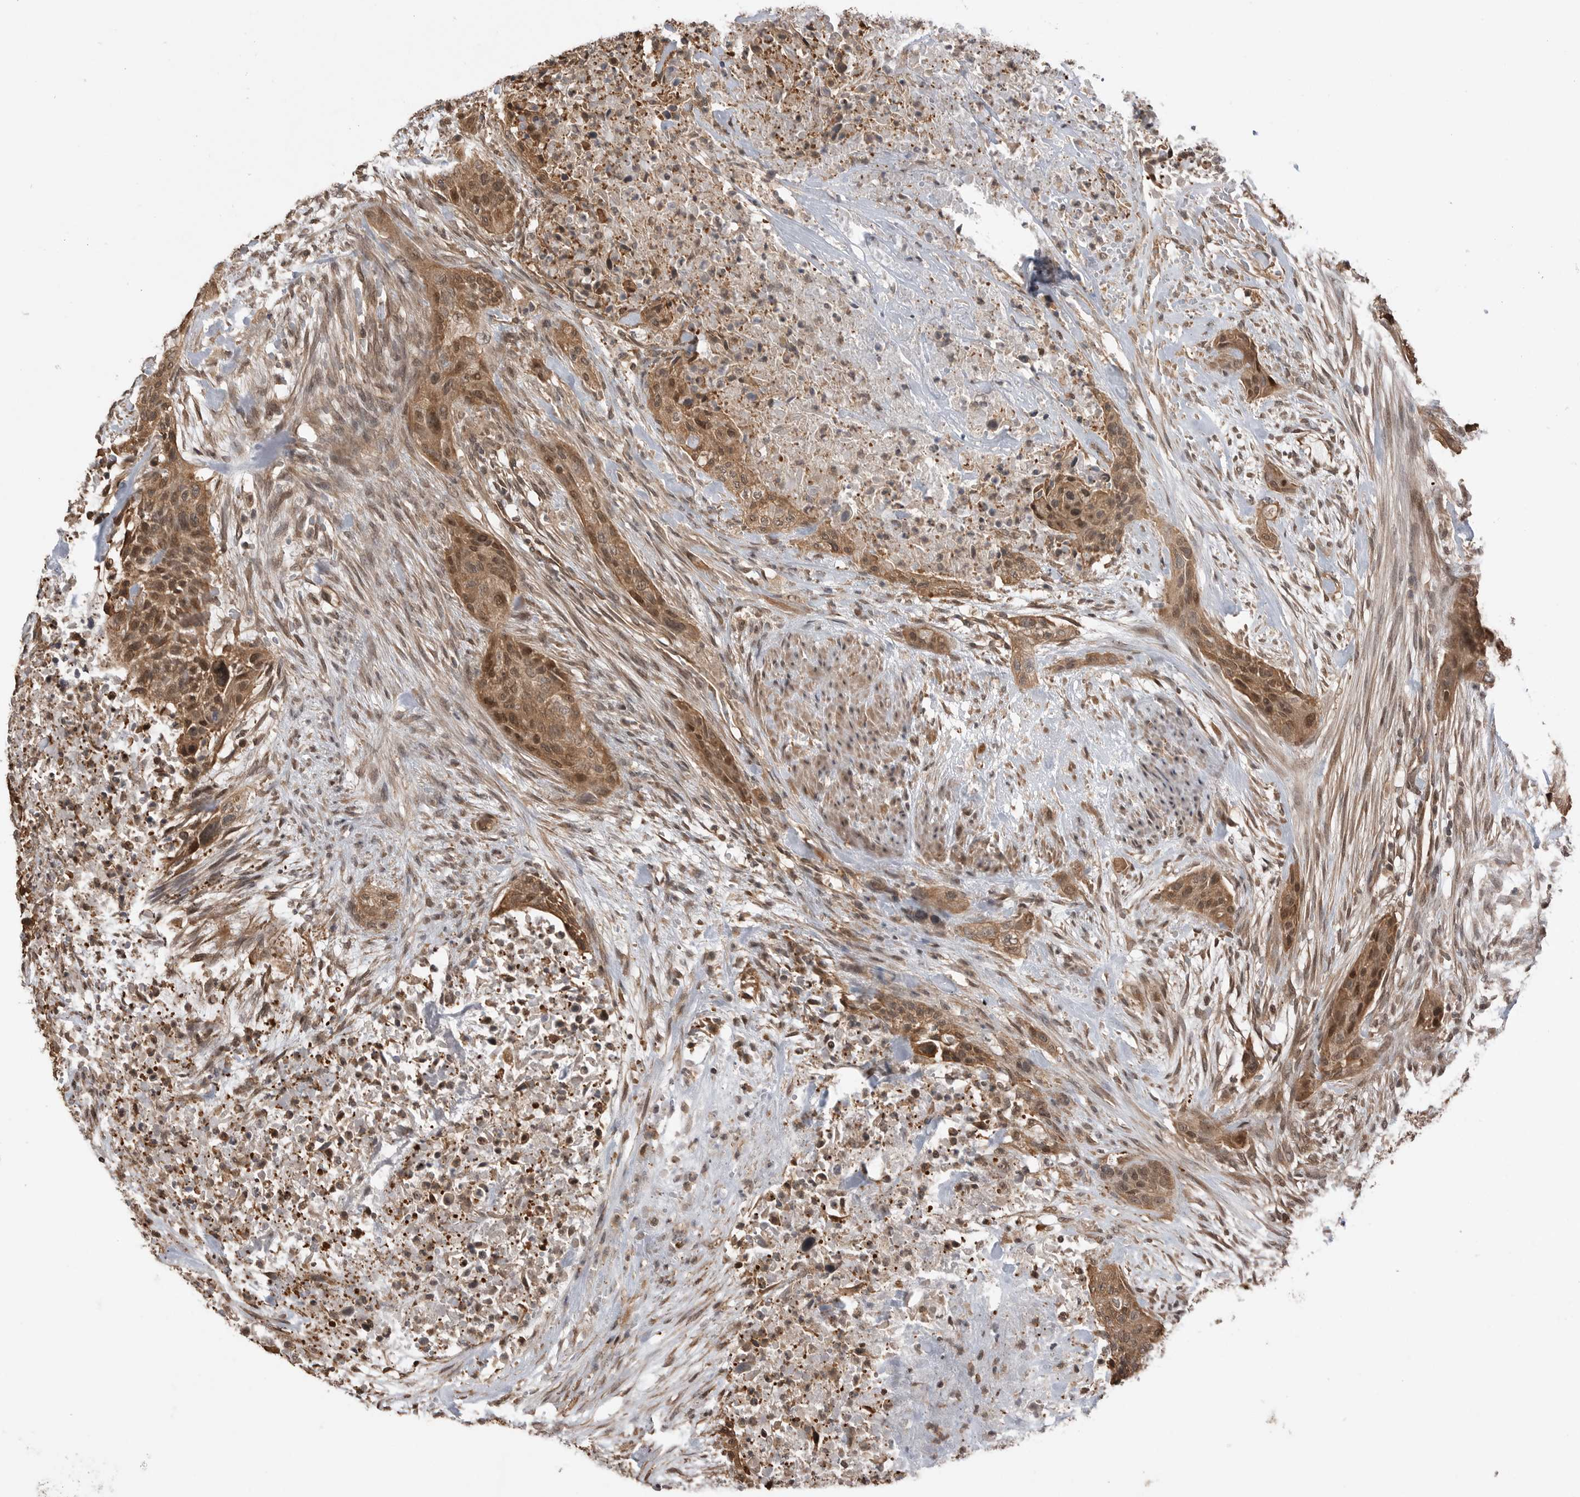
{"staining": {"intensity": "moderate", "quantity": ">75%", "location": "cytoplasmic/membranous,nuclear"}, "tissue": "urothelial cancer", "cell_type": "Tumor cells", "image_type": "cancer", "snomed": [{"axis": "morphology", "description": "Urothelial carcinoma, High grade"}, {"axis": "topography", "description": "Urinary bladder"}], "caption": "Immunohistochemical staining of human urothelial cancer displays medium levels of moderate cytoplasmic/membranous and nuclear staining in approximately >75% of tumor cells. Using DAB (brown) and hematoxylin (blue) stains, captured at high magnification using brightfield microscopy.", "gene": "PEAK1", "patient": {"sex": "male", "age": 35}}